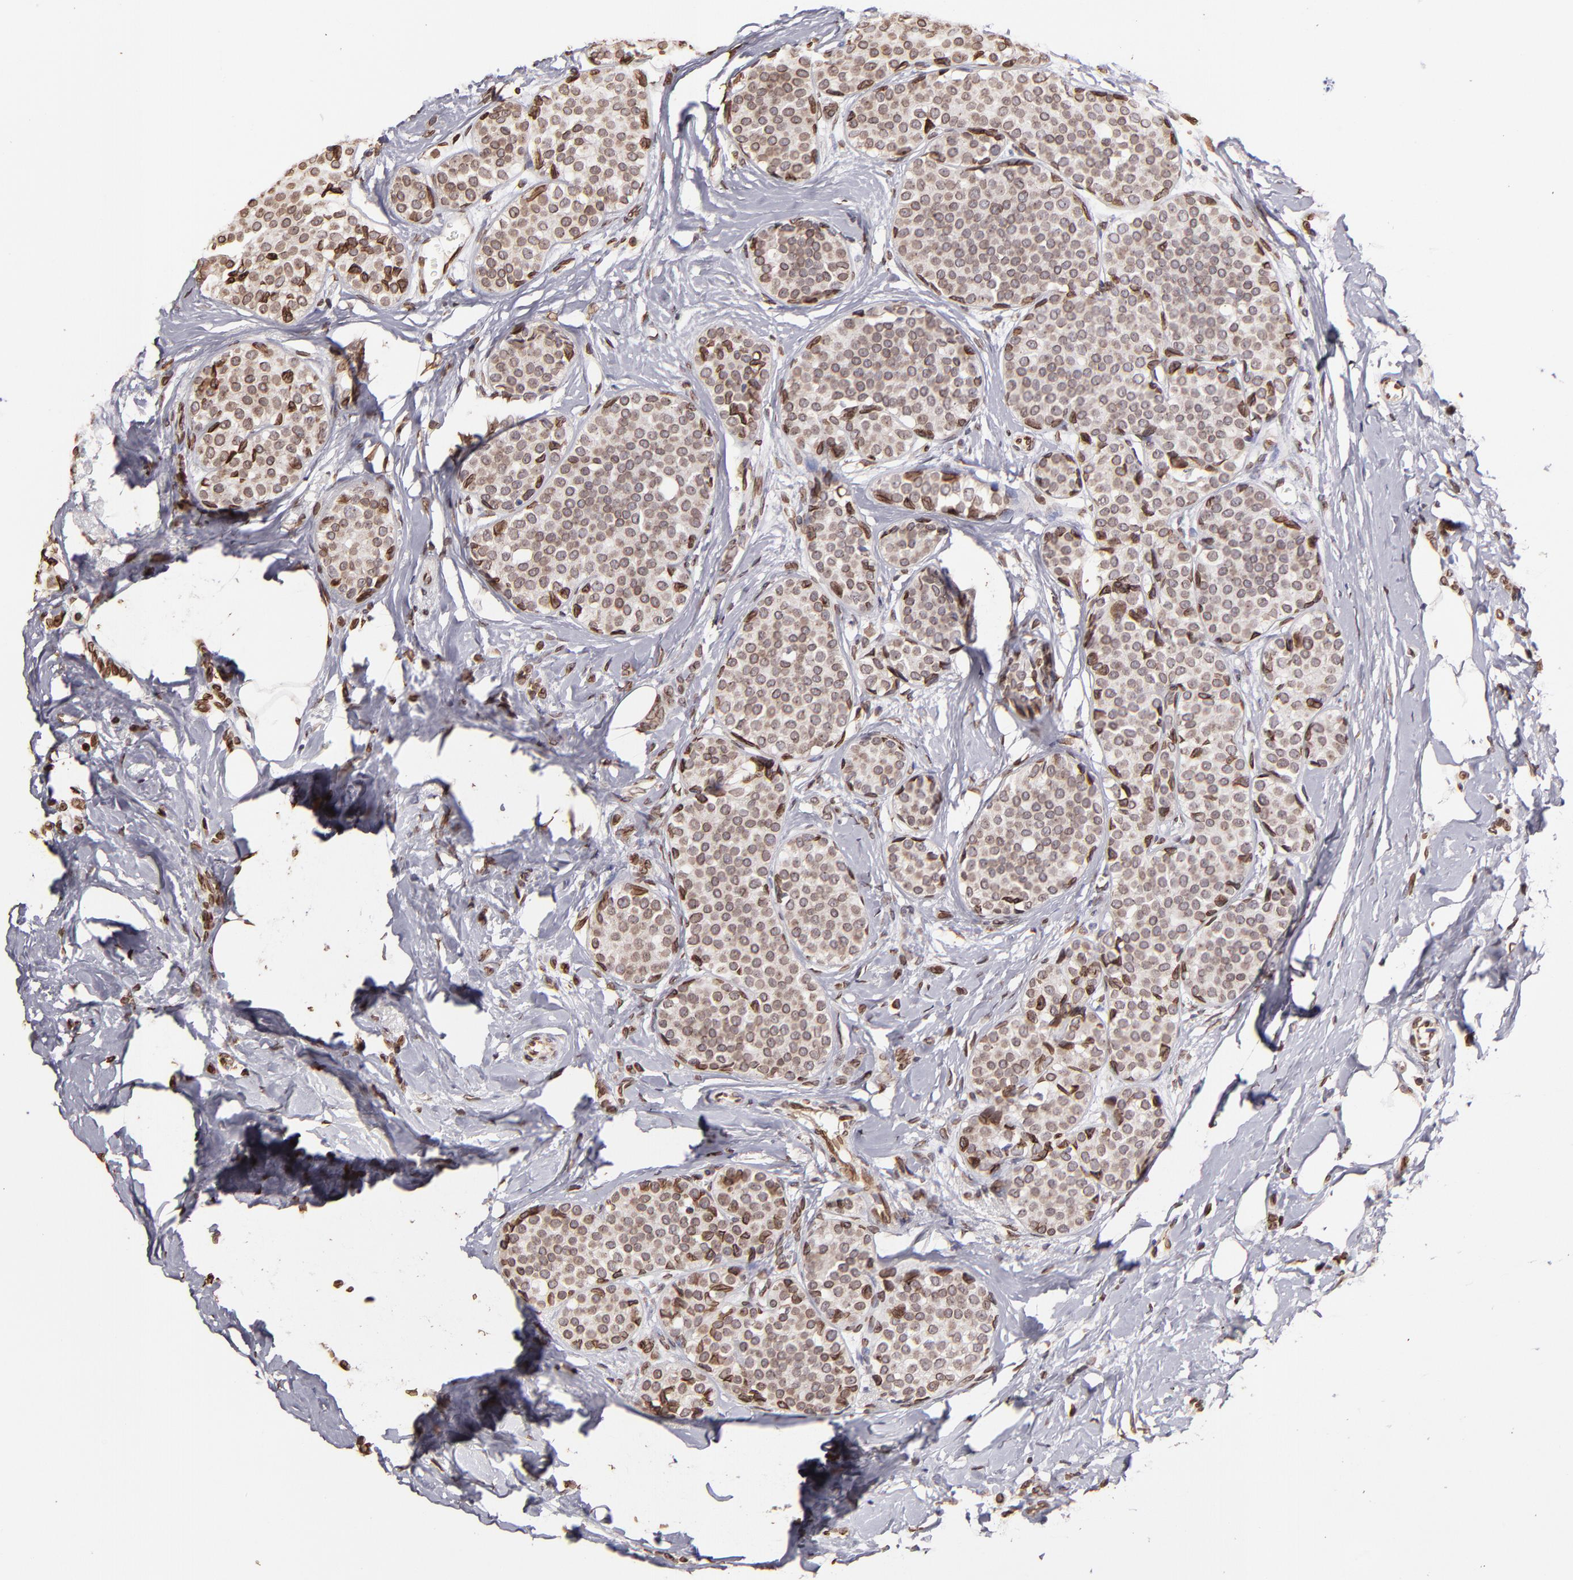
{"staining": {"intensity": "moderate", "quantity": ">75%", "location": "cytoplasmic/membranous,nuclear"}, "tissue": "breast cancer", "cell_type": "Tumor cells", "image_type": "cancer", "snomed": [{"axis": "morphology", "description": "Lobular carcinoma"}, {"axis": "topography", "description": "Breast"}], "caption": "Tumor cells display medium levels of moderate cytoplasmic/membranous and nuclear expression in approximately >75% of cells in lobular carcinoma (breast).", "gene": "PUM3", "patient": {"sex": "female", "age": 64}}